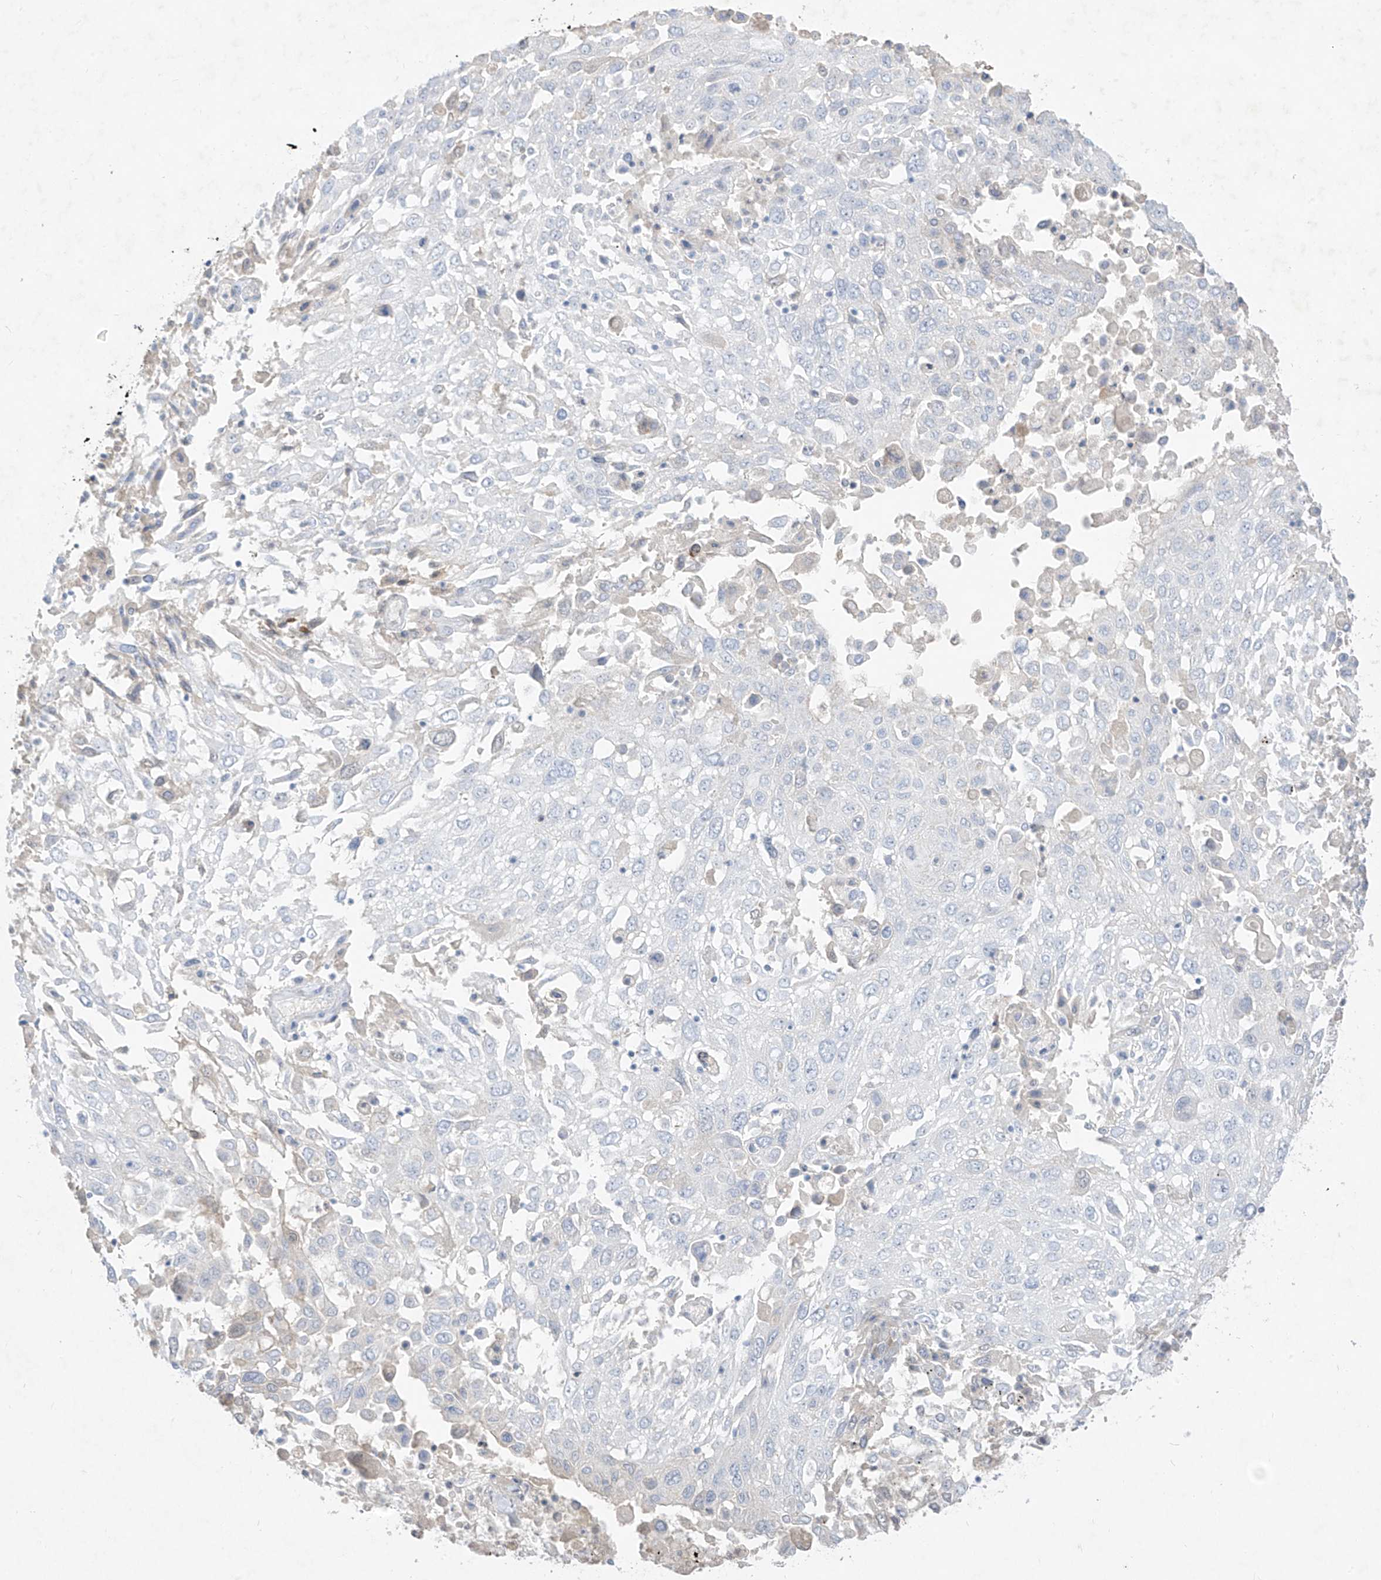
{"staining": {"intensity": "negative", "quantity": "none", "location": "none"}, "tissue": "lung cancer", "cell_type": "Tumor cells", "image_type": "cancer", "snomed": [{"axis": "morphology", "description": "Squamous cell carcinoma, NOS"}, {"axis": "topography", "description": "Lung"}], "caption": "DAB (3,3'-diaminobenzidine) immunohistochemical staining of lung cancer (squamous cell carcinoma) shows no significant staining in tumor cells. Brightfield microscopy of IHC stained with DAB (brown) and hematoxylin (blue), captured at high magnification.", "gene": "TGM4", "patient": {"sex": "male", "age": 65}}